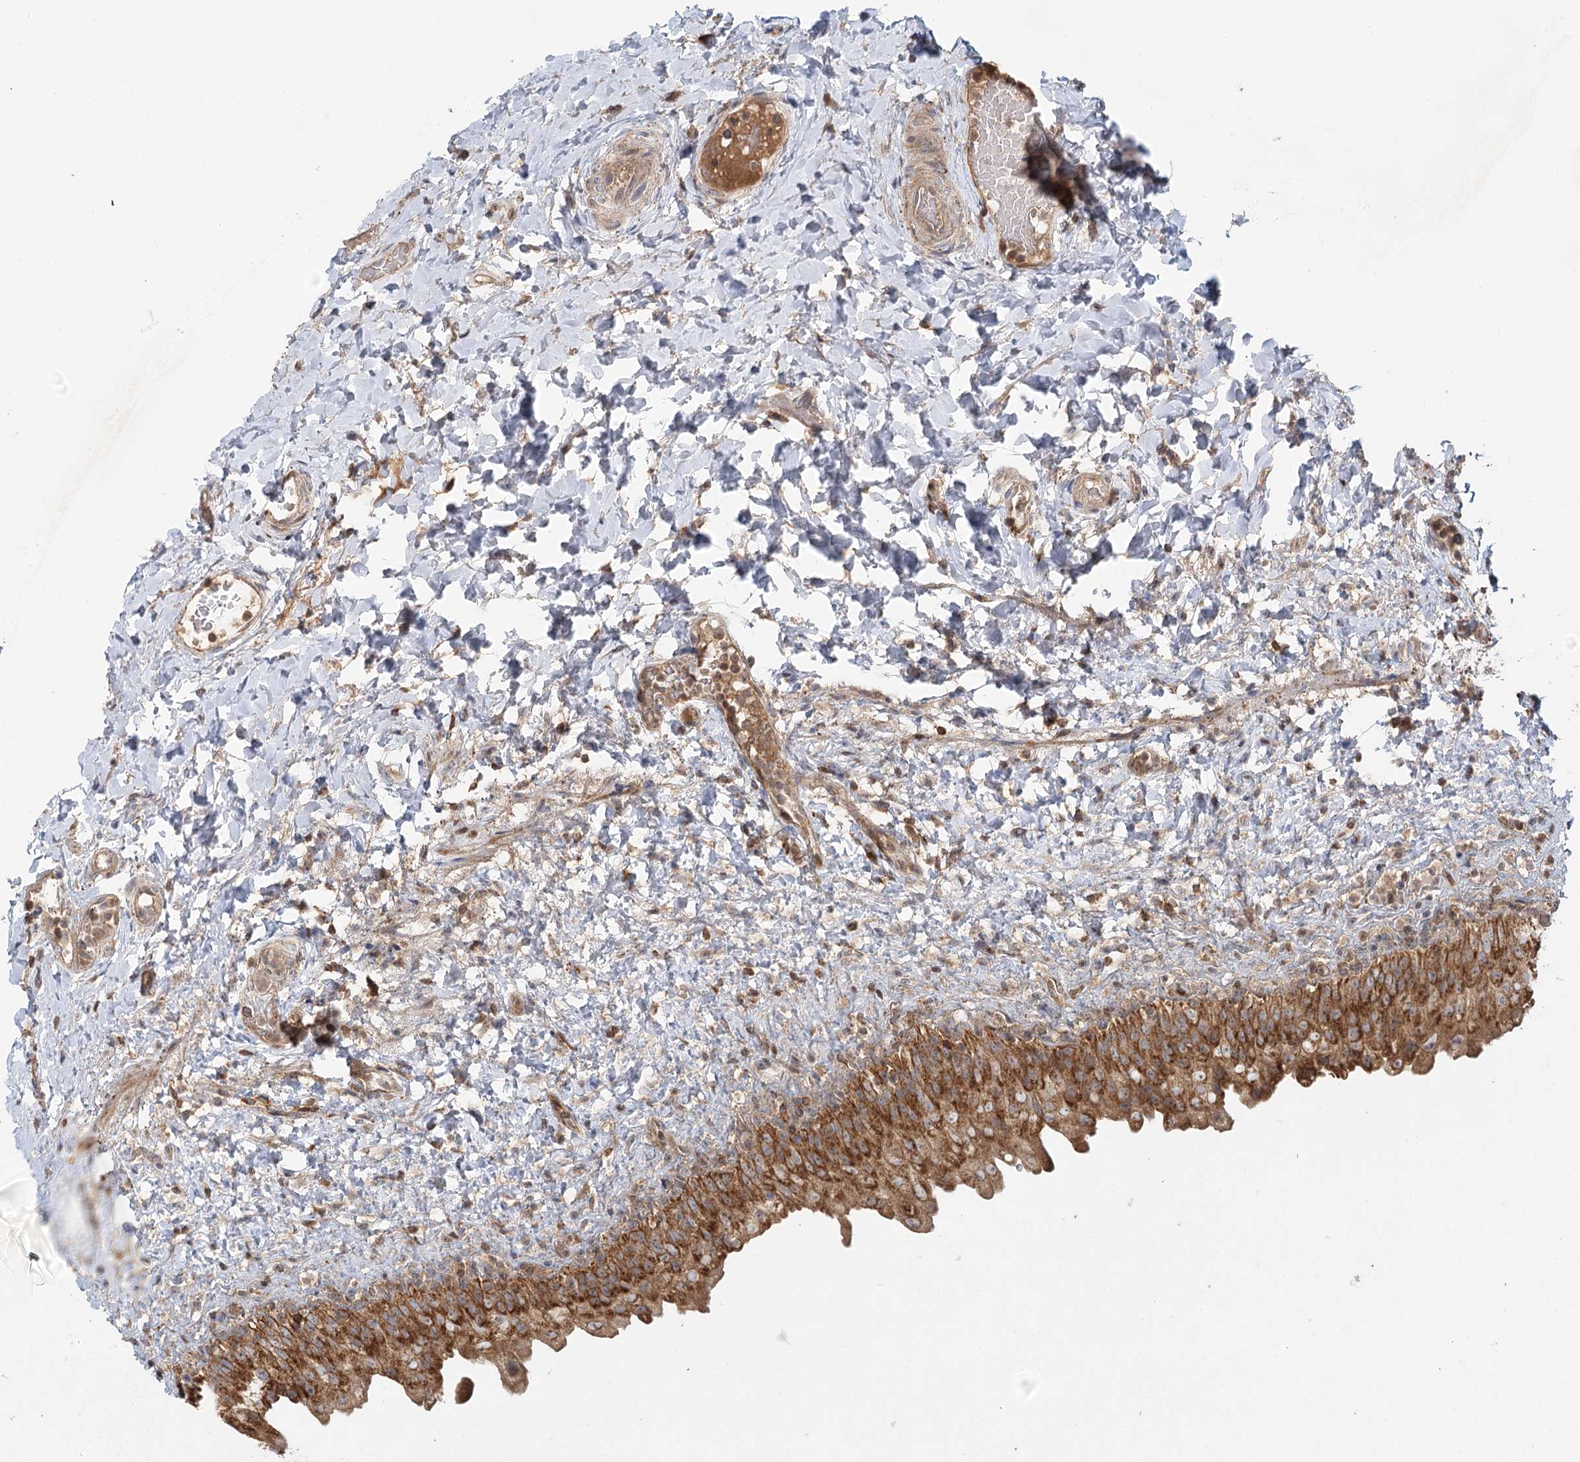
{"staining": {"intensity": "strong", "quantity": ">75%", "location": "cytoplasmic/membranous"}, "tissue": "urinary bladder", "cell_type": "Urothelial cells", "image_type": "normal", "snomed": [{"axis": "morphology", "description": "Normal tissue, NOS"}, {"axis": "topography", "description": "Urinary bladder"}], "caption": "Strong cytoplasmic/membranous protein staining is identified in about >75% of urothelial cells in urinary bladder. (Stains: DAB in brown, nuclei in blue, Microscopy: brightfield microscopy at high magnification).", "gene": "ENSG00000273217", "patient": {"sex": "female", "age": 27}}